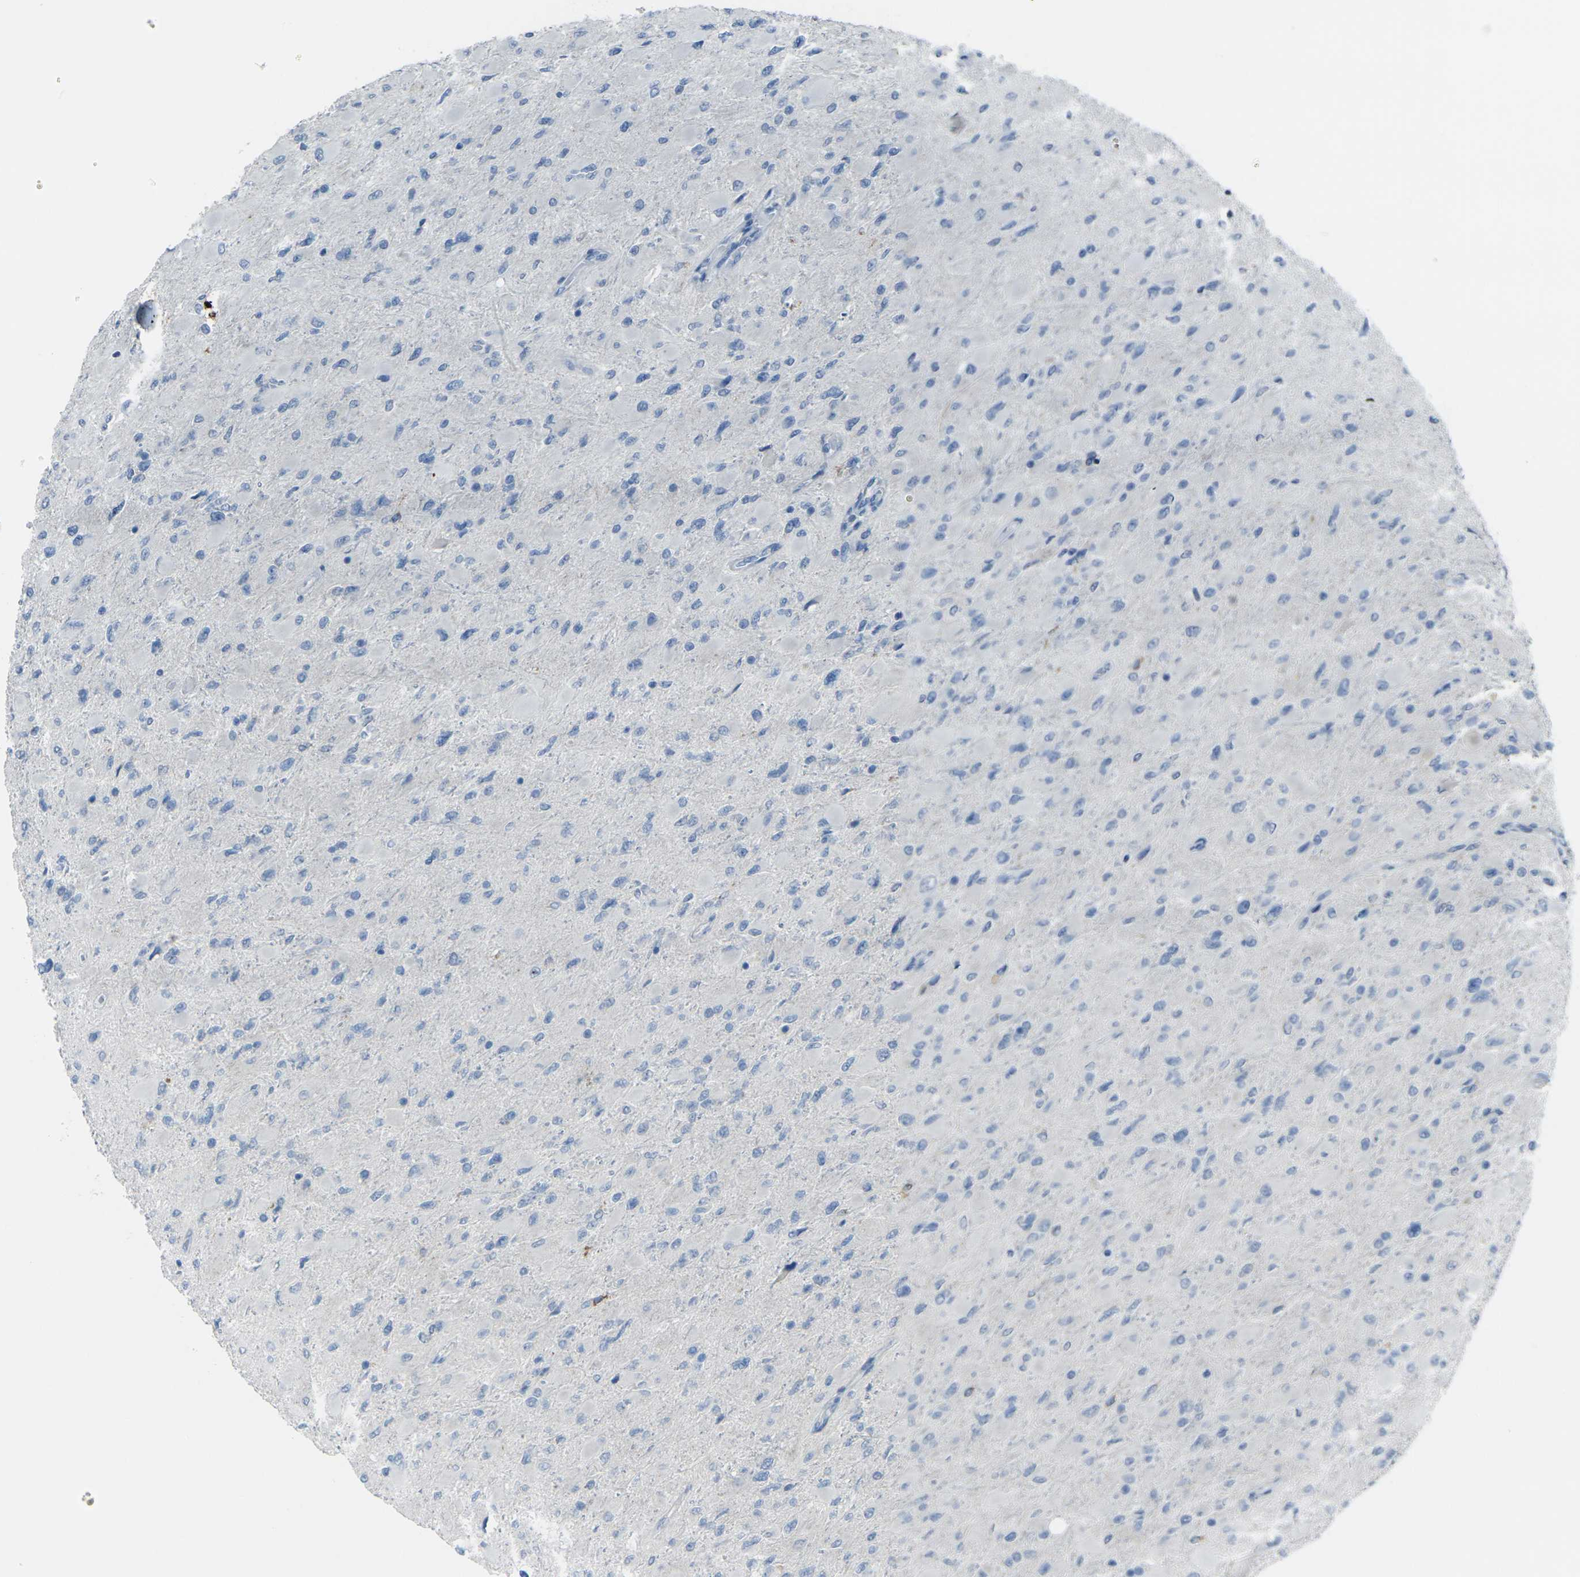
{"staining": {"intensity": "negative", "quantity": "none", "location": "none"}, "tissue": "glioma", "cell_type": "Tumor cells", "image_type": "cancer", "snomed": [{"axis": "morphology", "description": "Glioma, malignant, High grade"}, {"axis": "topography", "description": "Cerebral cortex"}], "caption": "DAB (3,3'-diaminobenzidine) immunohistochemical staining of malignant high-grade glioma displays no significant positivity in tumor cells.", "gene": "ANKRD46", "patient": {"sex": "female", "age": 36}}